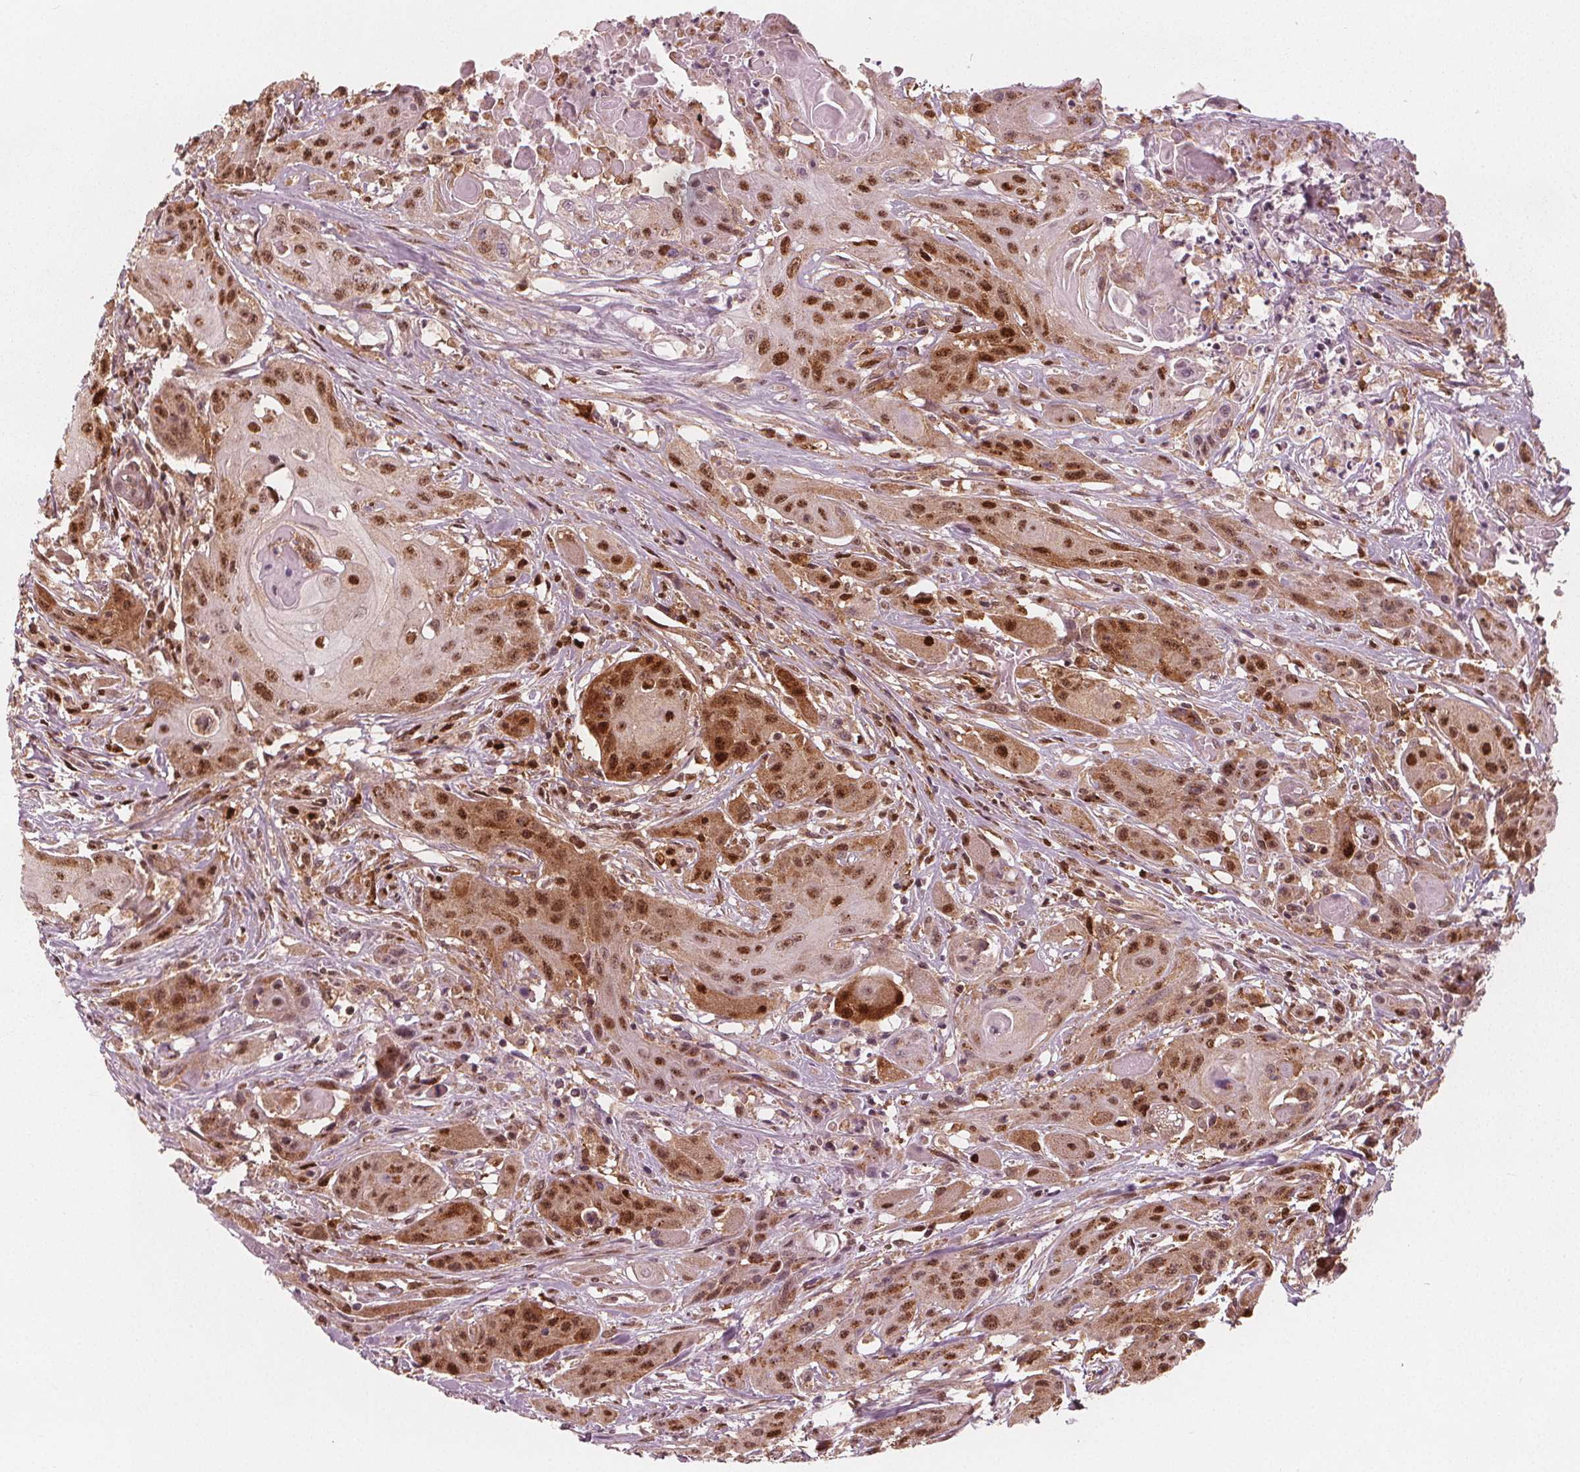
{"staining": {"intensity": "strong", "quantity": ">75%", "location": "nuclear"}, "tissue": "head and neck cancer", "cell_type": "Tumor cells", "image_type": "cancer", "snomed": [{"axis": "morphology", "description": "Squamous cell carcinoma, NOS"}, {"axis": "topography", "description": "Oral tissue"}, {"axis": "topography", "description": "Head-Neck"}, {"axis": "topography", "description": "Neck, NOS"}], "caption": "Immunohistochemical staining of head and neck cancer (squamous cell carcinoma) demonstrates high levels of strong nuclear protein positivity in about >75% of tumor cells.", "gene": "SQSTM1", "patient": {"sex": "female", "age": 55}}